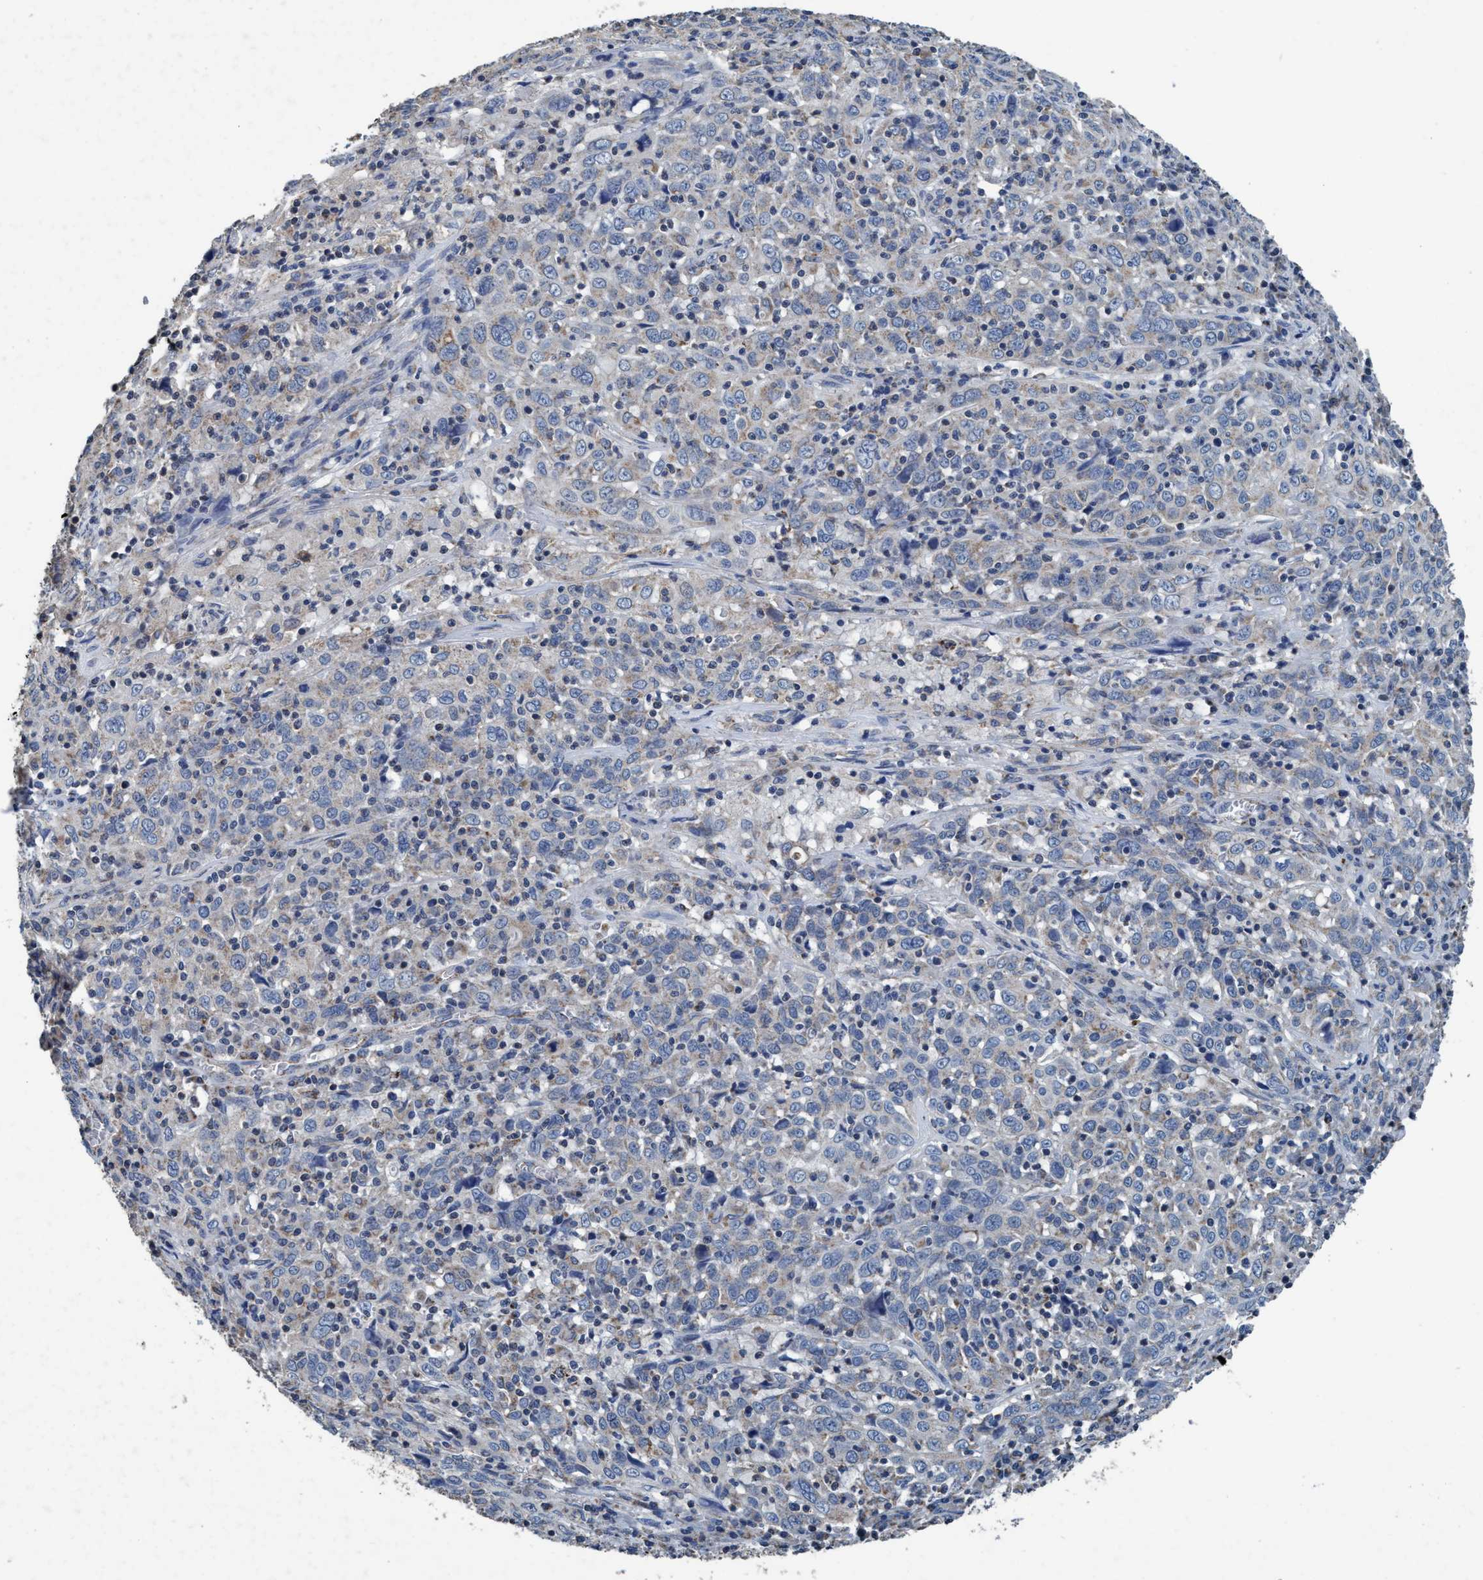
{"staining": {"intensity": "weak", "quantity": "25%-75%", "location": "cytoplasmic/membranous"}, "tissue": "cervical cancer", "cell_type": "Tumor cells", "image_type": "cancer", "snomed": [{"axis": "morphology", "description": "Squamous cell carcinoma, NOS"}, {"axis": "topography", "description": "Cervix"}], "caption": "Protein positivity by IHC exhibits weak cytoplasmic/membranous expression in approximately 25%-75% of tumor cells in cervical cancer.", "gene": "ANKFN1", "patient": {"sex": "female", "age": 46}}